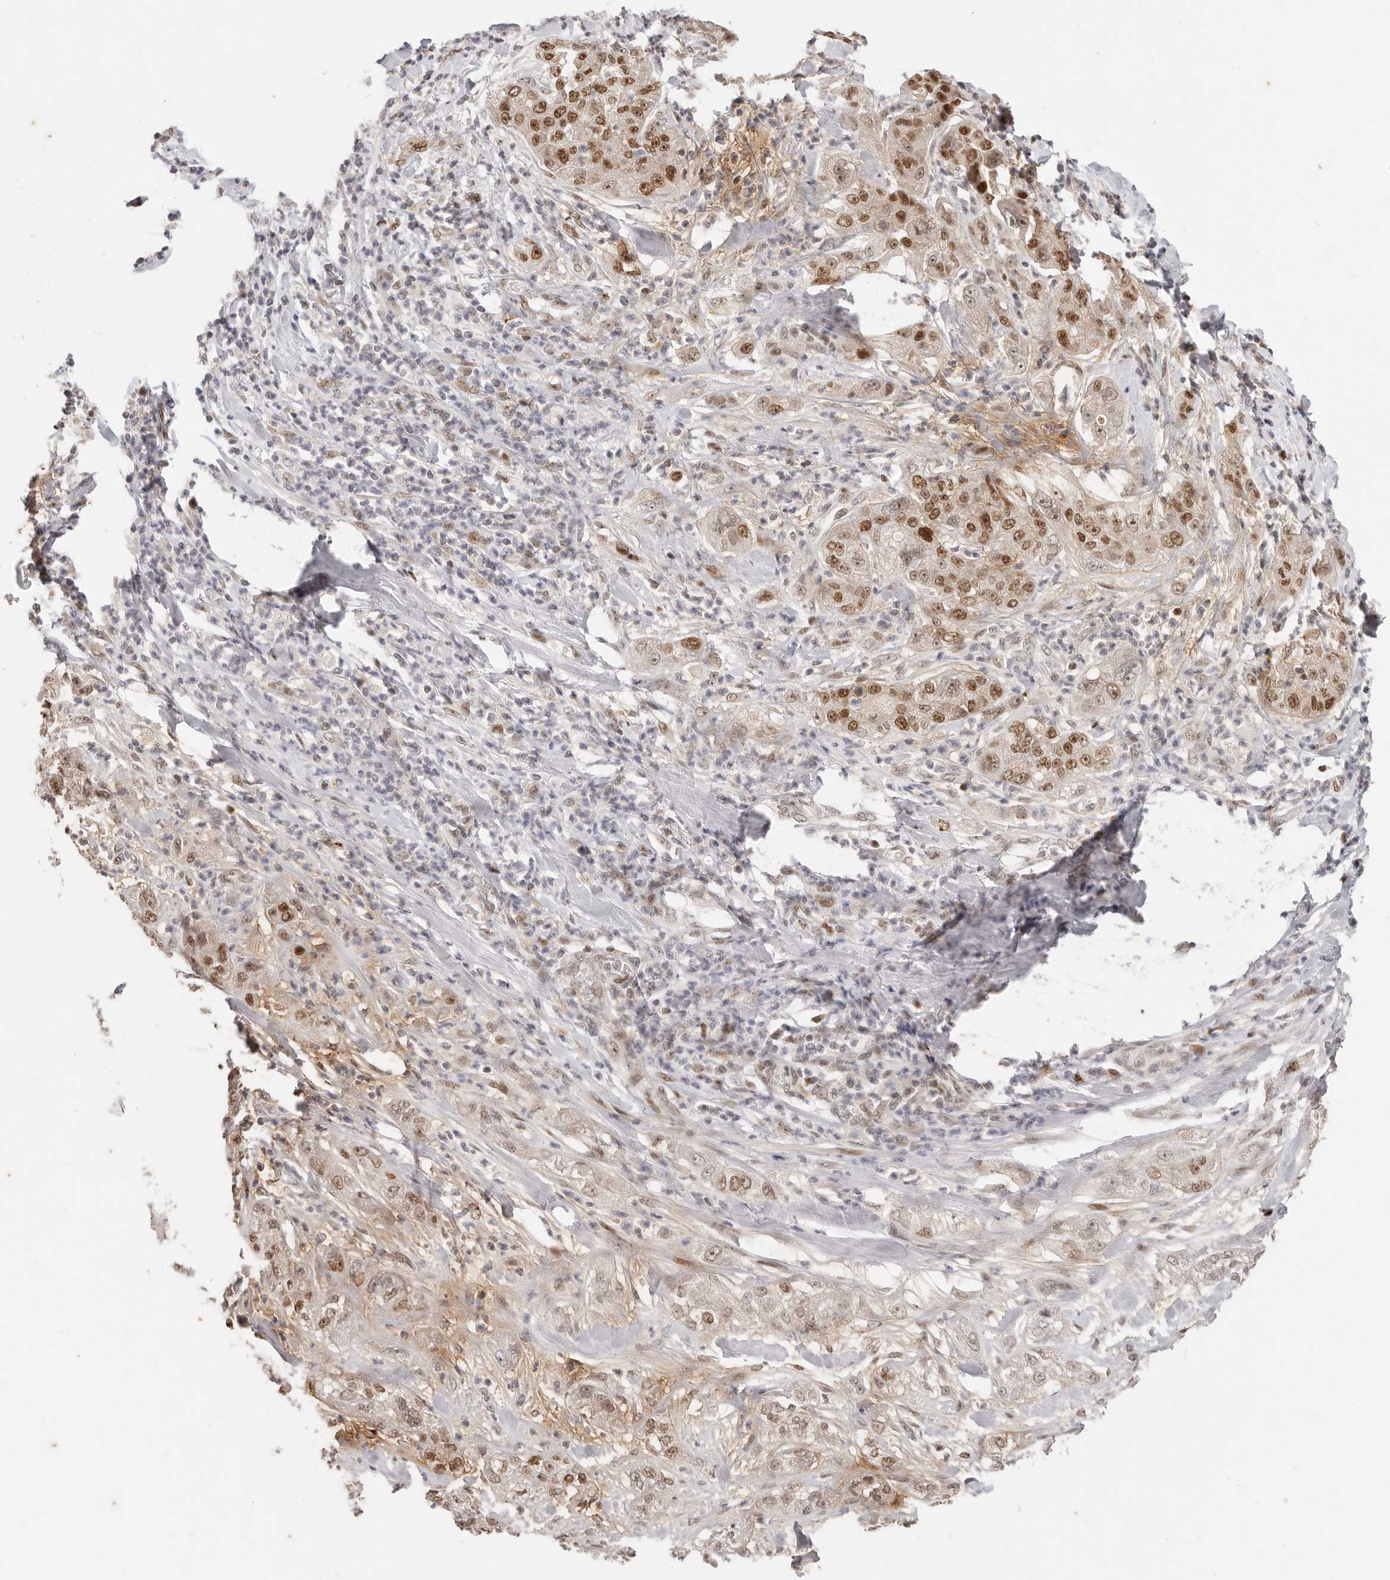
{"staining": {"intensity": "strong", "quantity": ">75%", "location": "nuclear"}, "tissue": "pancreatic cancer", "cell_type": "Tumor cells", "image_type": "cancer", "snomed": [{"axis": "morphology", "description": "Adenocarcinoma, NOS"}, {"axis": "topography", "description": "Pancreas"}], "caption": "A high-resolution histopathology image shows immunohistochemistry staining of pancreatic cancer (adenocarcinoma), which displays strong nuclear expression in about >75% of tumor cells.", "gene": "RFC2", "patient": {"sex": "female", "age": 78}}